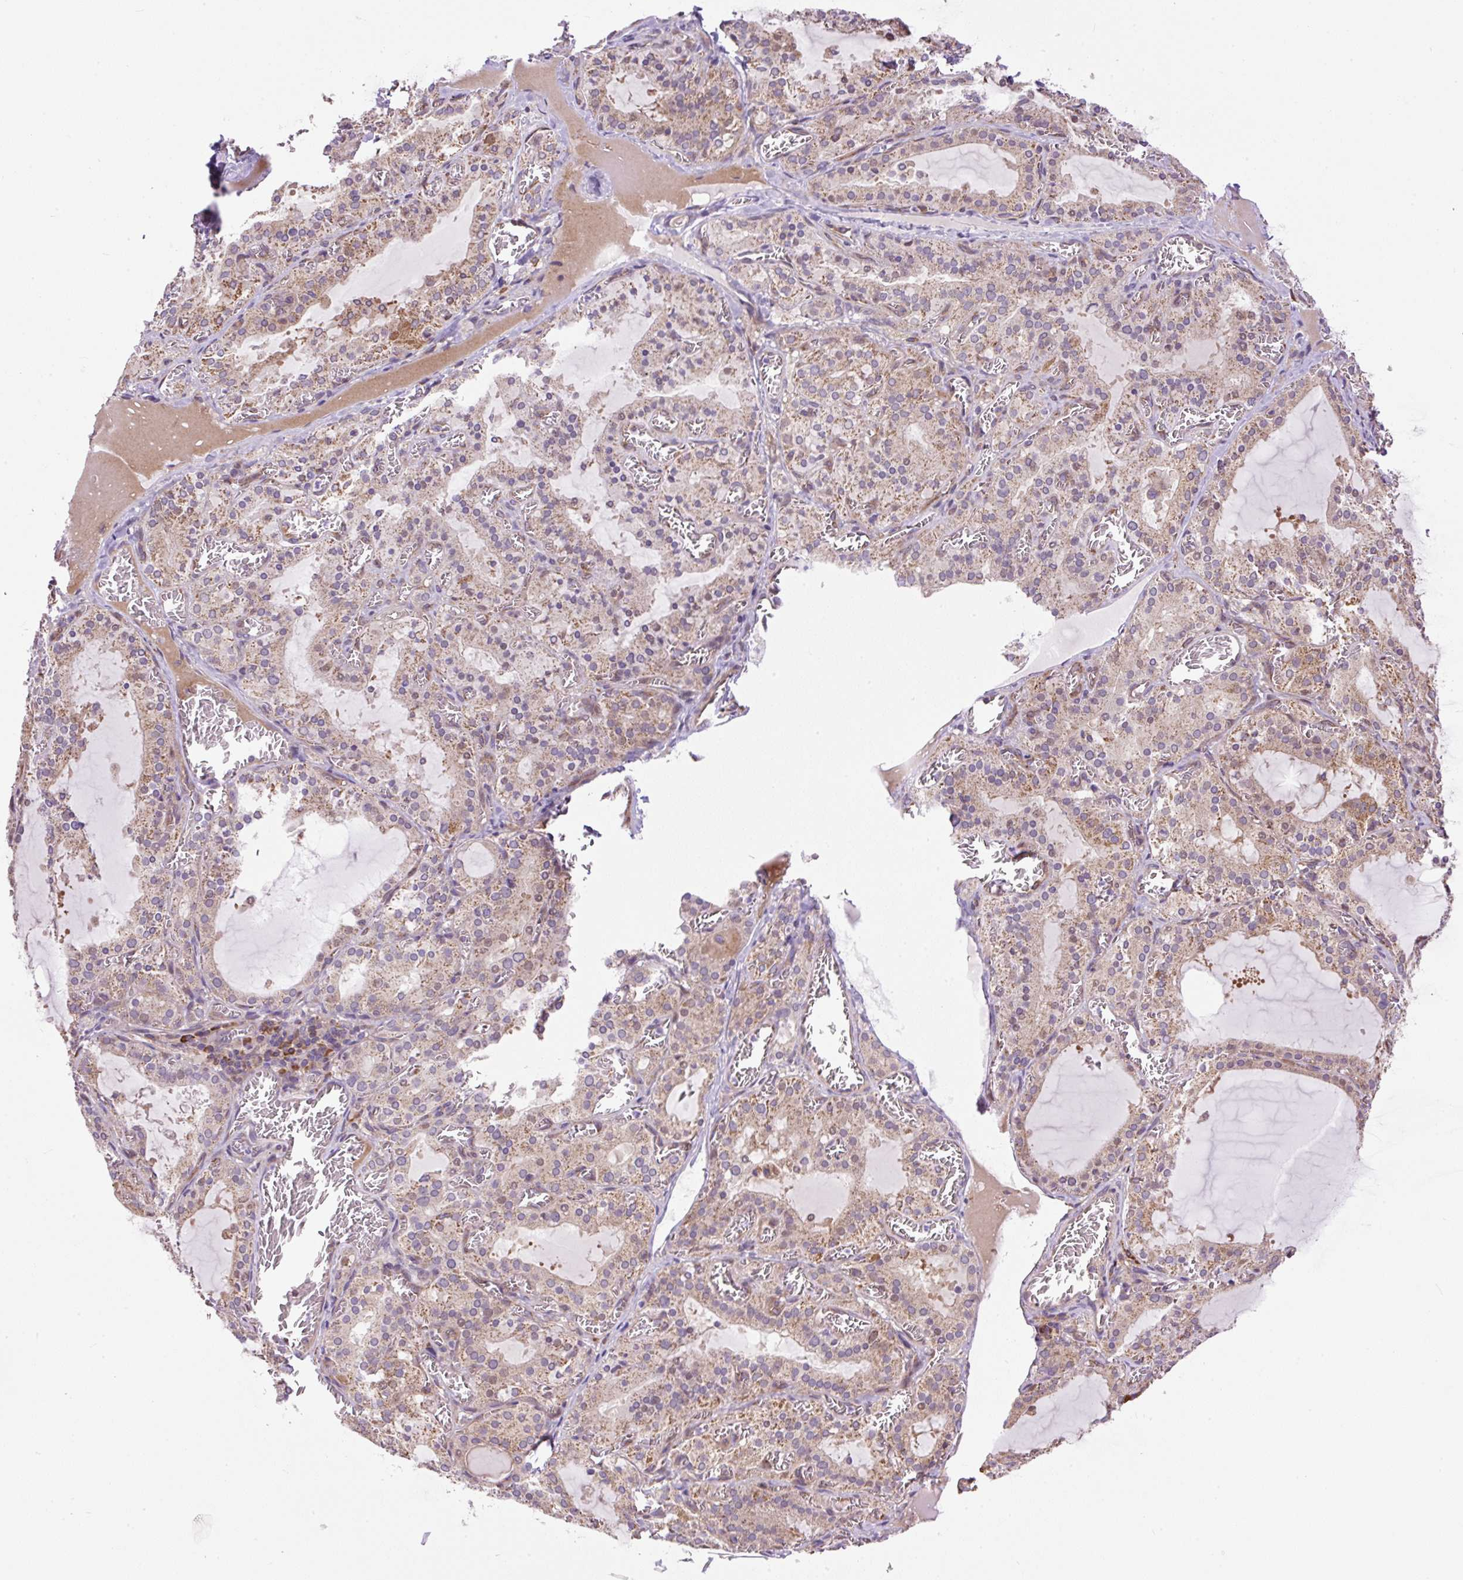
{"staining": {"intensity": "moderate", "quantity": ">75%", "location": "cytoplasmic/membranous"}, "tissue": "thyroid gland", "cell_type": "Glandular cells", "image_type": "normal", "snomed": [{"axis": "morphology", "description": "Normal tissue, NOS"}, {"axis": "topography", "description": "Thyroid gland"}], "caption": "This image displays immunohistochemistry (IHC) staining of benign thyroid gland, with medium moderate cytoplasmic/membranous positivity in about >75% of glandular cells.", "gene": "PPME1", "patient": {"sex": "female", "age": 30}}